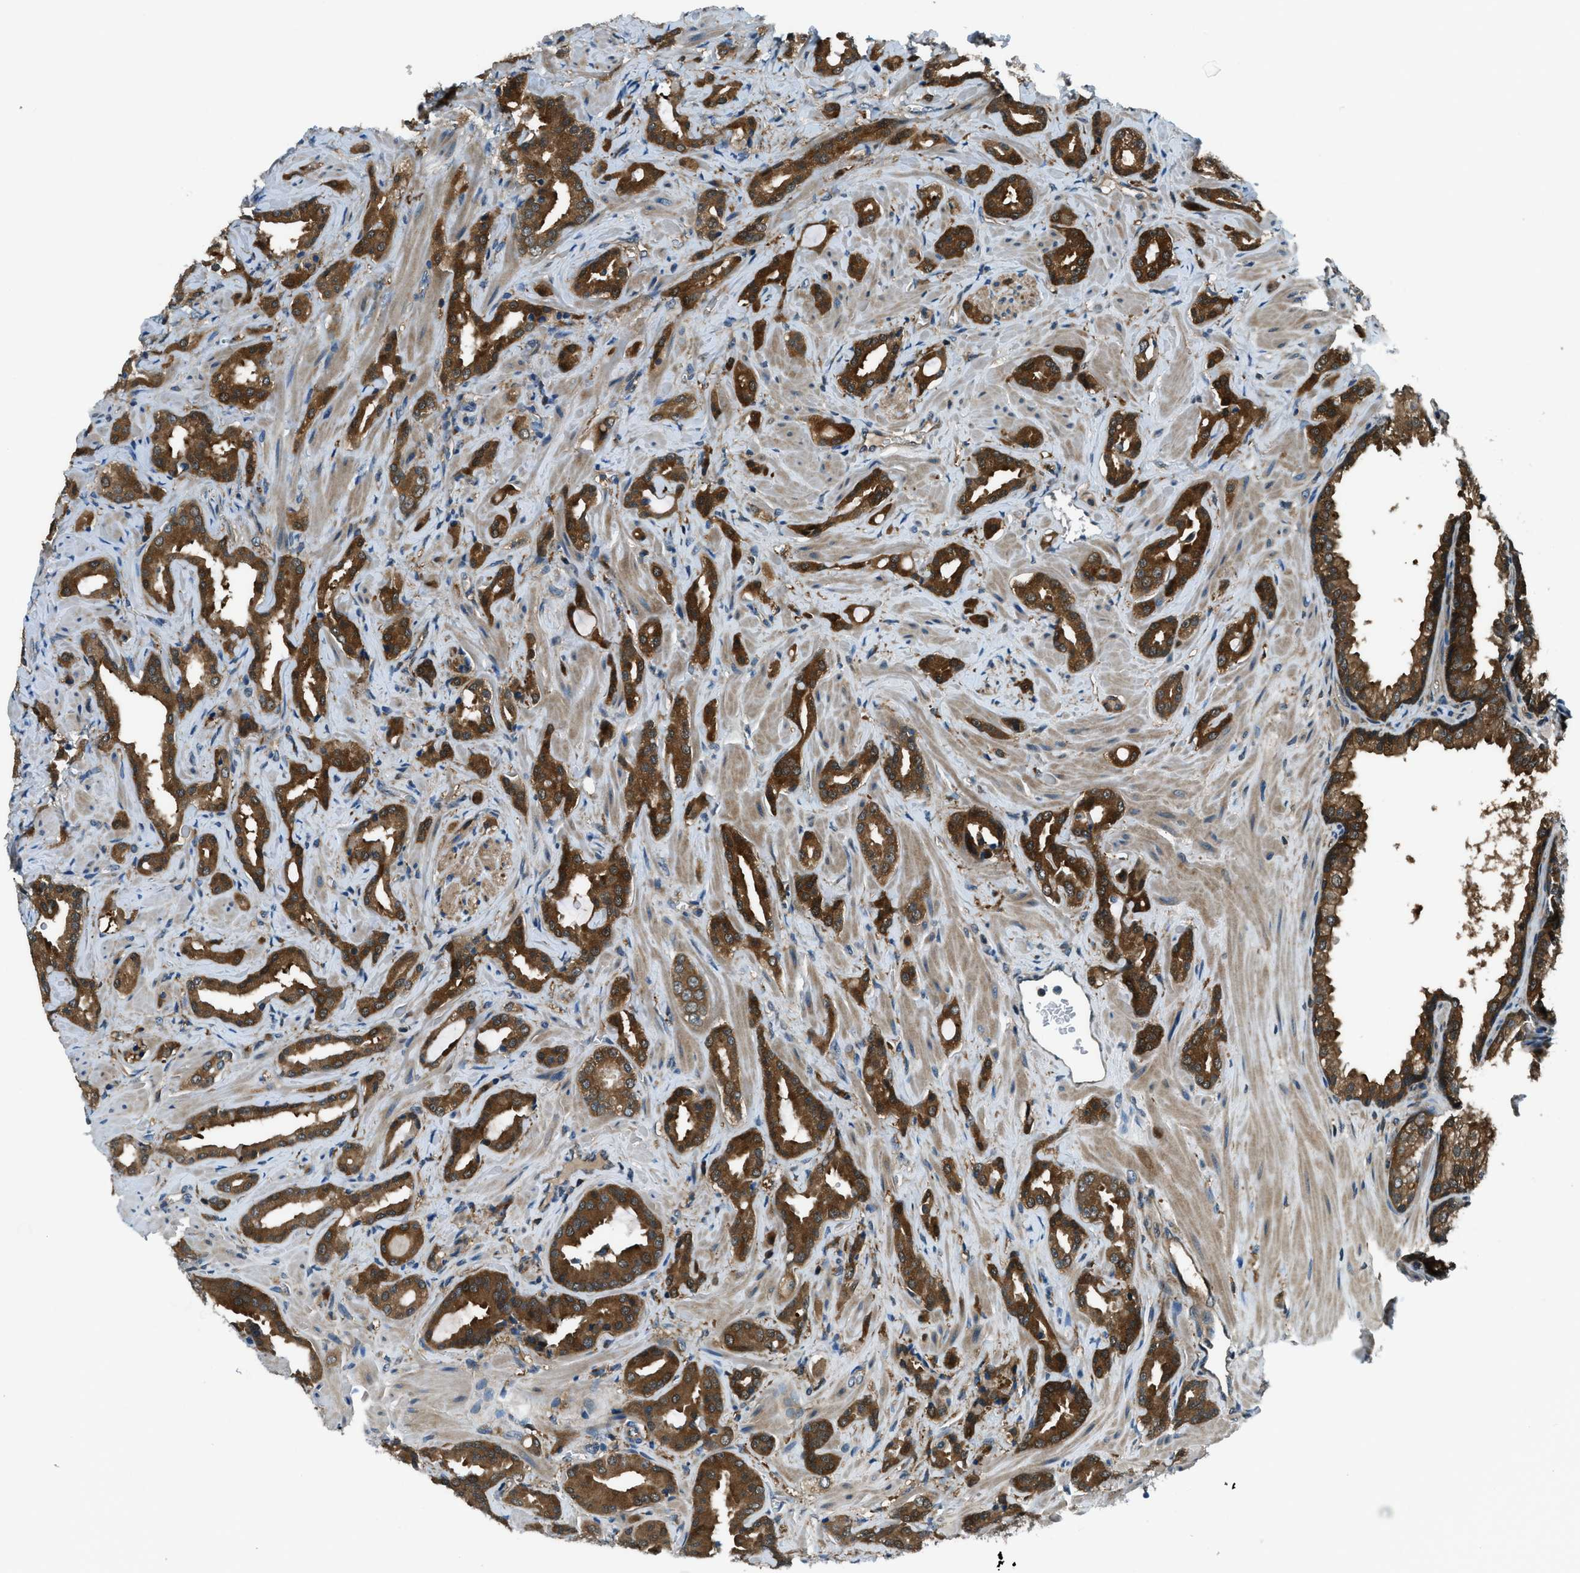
{"staining": {"intensity": "strong", "quantity": ">75%", "location": "cytoplasmic/membranous"}, "tissue": "prostate cancer", "cell_type": "Tumor cells", "image_type": "cancer", "snomed": [{"axis": "morphology", "description": "Adenocarcinoma, High grade"}, {"axis": "topography", "description": "Prostate"}], "caption": "A photomicrograph of prostate cancer stained for a protein shows strong cytoplasmic/membranous brown staining in tumor cells.", "gene": "HEBP2", "patient": {"sex": "male", "age": 64}}